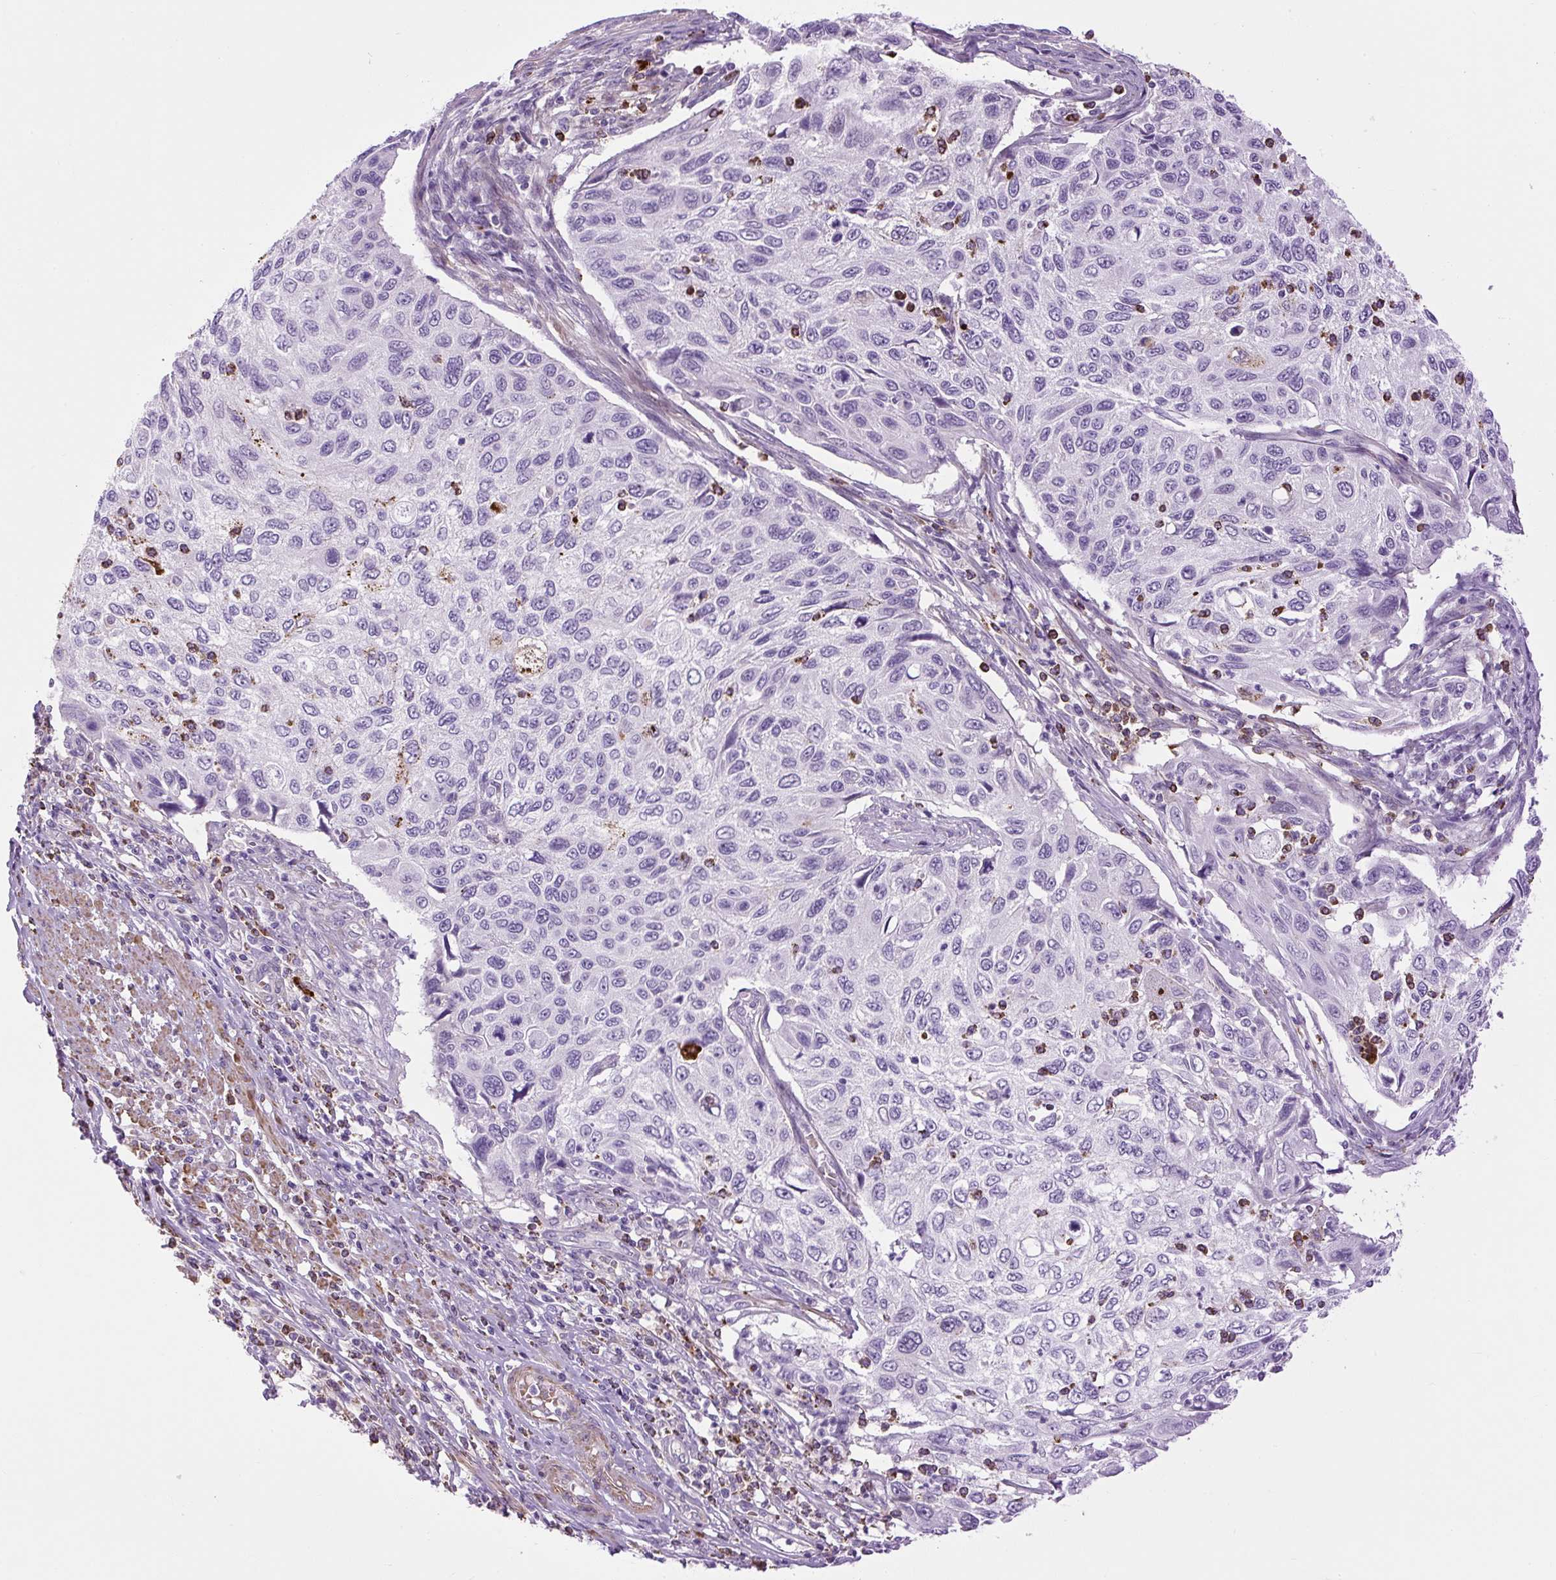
{"staining": {"intensity": "negative", "quantity": "none", "location": "none"}, "tissue": "cervical cancer", "cell_type": "Tumor cells", "image_type": "cancer", "snomed": [{"axis": "morphology", "description": "Squamous cell carcinoma, NOS"}, {"axis": "topography", "description": "Cervix"}], "caption": "This photomicrograph is of squamous cell carcinoma (cervical) stained with immunohistochemistry to label a protein in brown with the nuclei are counter-stained blue. There is no positivity in tumor cells.", "gene": "VWA7", "patient": {"sex": "female", "age": 70}}